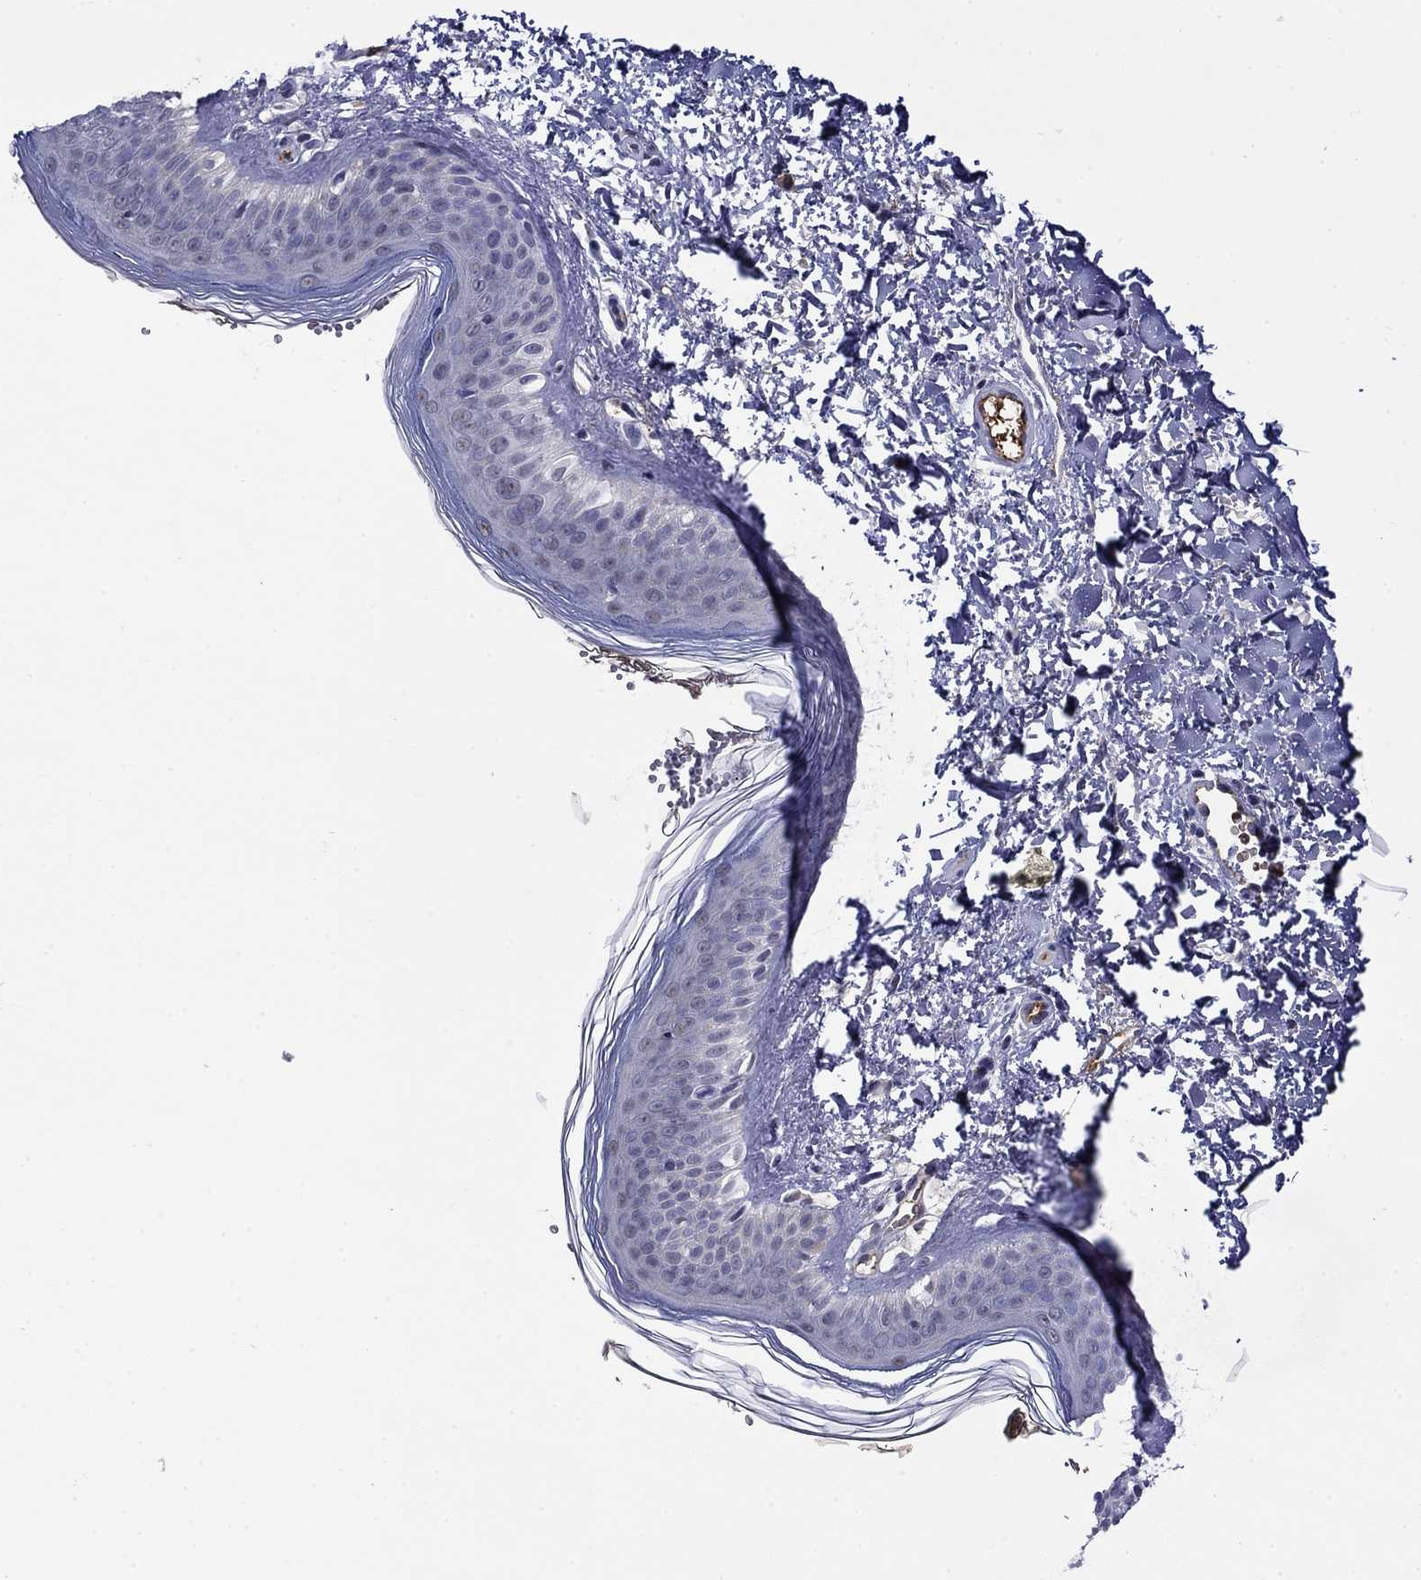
{"staining": {"intensity": "negative", "quantity": "none", "location": "none"}, "tissue": "skin cancer", "cell_type": "Tumor cells", "image_type": "cancer", "snomed": [{"axis": "morphology", "description": "Normal tissue, NOS"}, {"axis": "morphology", "description": "Basal cell carcinoma"}, {"axis": "topography", "description": "Skin"}], "caption": "DAB (3,3'-diaminobenzidine) immunohistochemical staining of skin cancer exhibits no significant expression in tumor cells.", "gene": "APOA2", "patient": {"sex": "male", "age": 46}}